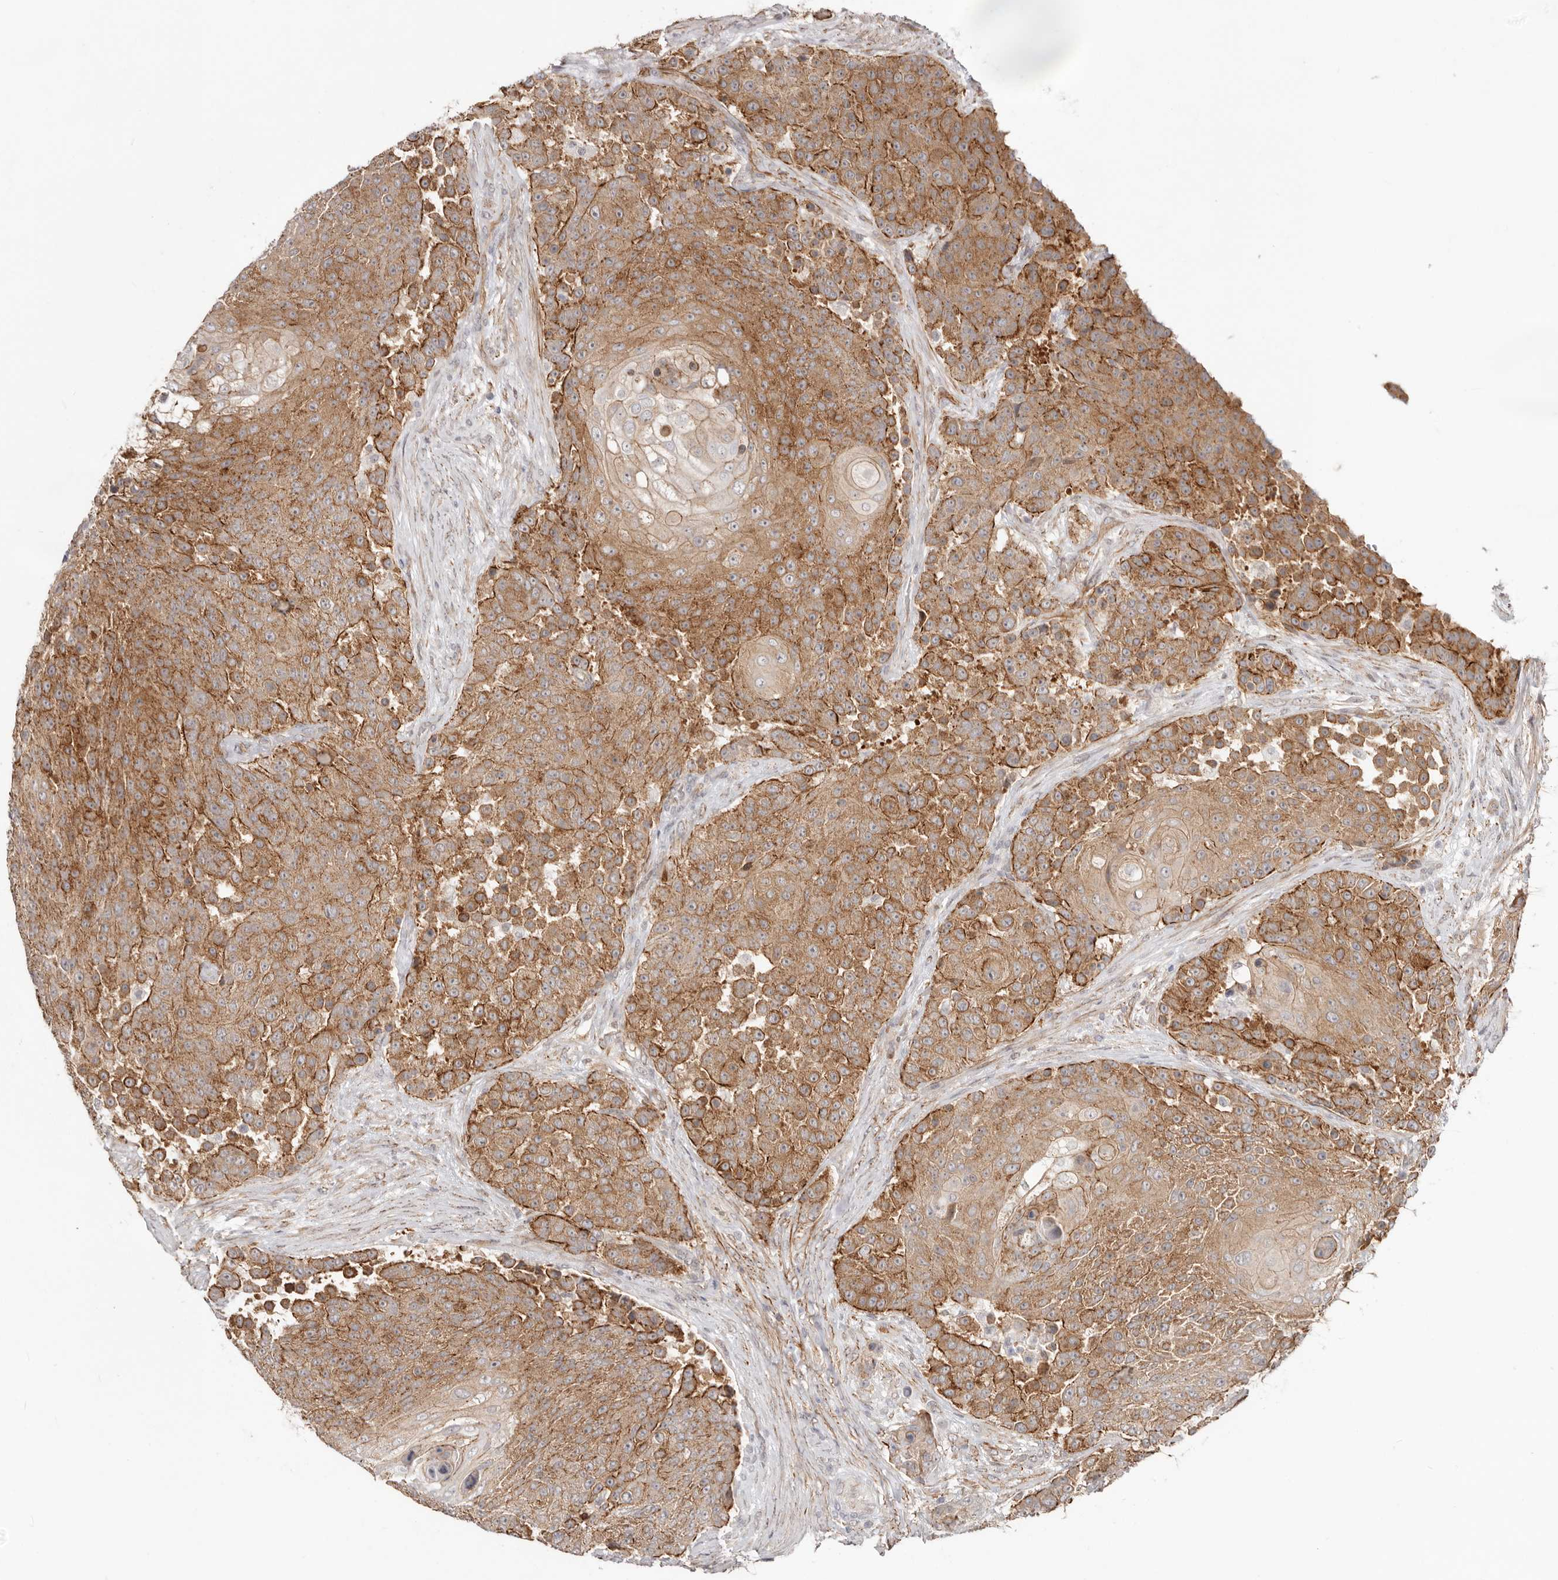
{"staining": {"intensity": "moderate", "quantity": ">75%", "location": "cytoplasmic/membranous"}, "tissue": "urothelial cancer", "cell_type": "Tumor cells", "image_type": "cancer", "snomed": [{"axis": "morphology", "description": "Urothelial carcinoma, High grade"}, {"axis": "topography", "description": "Urinary bladder"}], "caption": "Moderate cytoplasmic/membranous staining is present in about >75% of tumor cells in urothelial cancer.", "gene": "SZT2", "patient": {"sex": "female", "age": 63}}